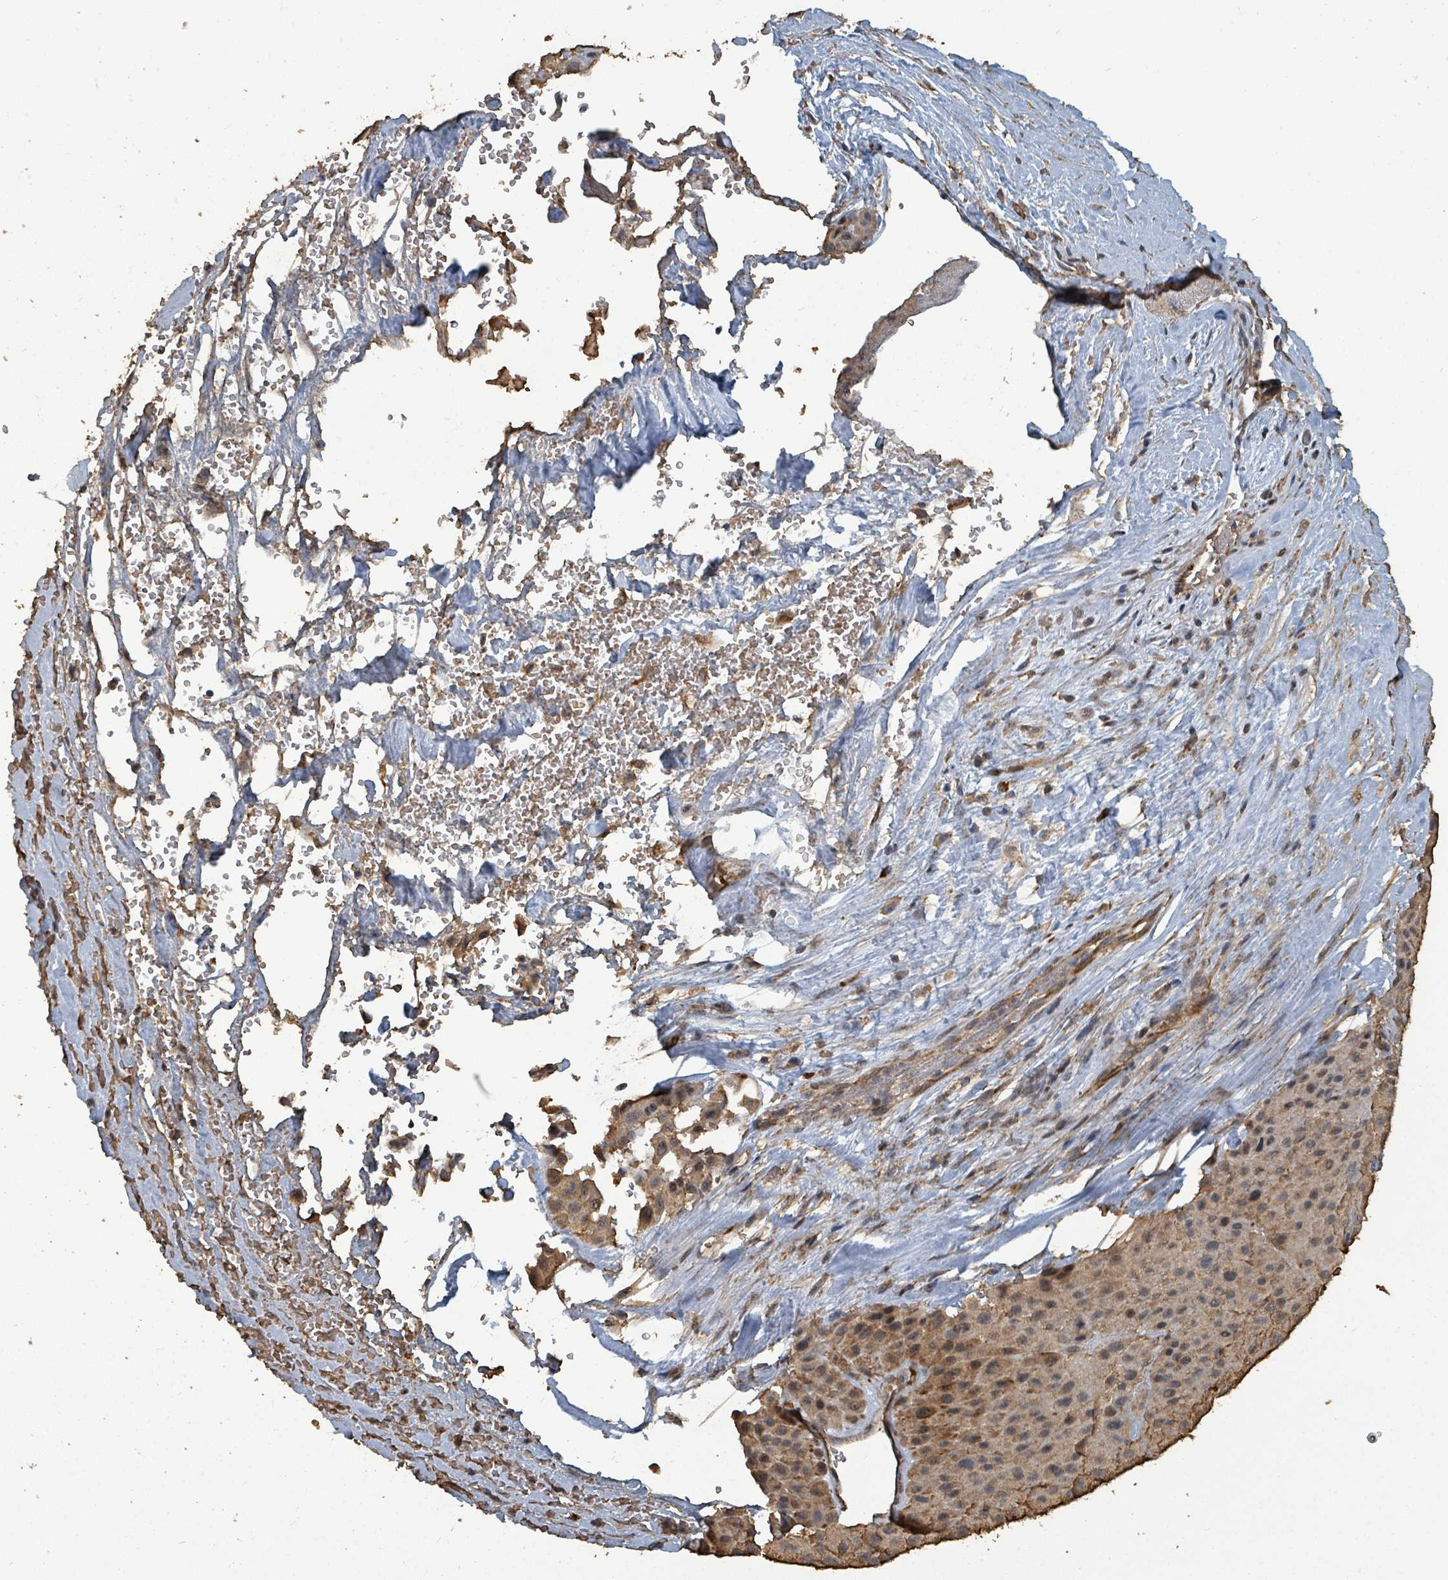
{"staining": {"intensity": "moderate", "quantity": "25%-75%", "location": "nuclear"}, "tissue": "melanoma", "cell_type": "Tumor cells", "image_type": "cancer", "snomed": [{"axis": "morphology", "description": "Malignant melanoma, Metastatic site"}, {"axis": "topography", "description": "Smooth muscle"}], "caption": "An image of human malignant melanoma (metastatic site) stained for a protein exhibits moderate nuclear brown staining in tumor cells.", "gene": "C6orf52", "patient": {"sex": "male", "age": 41}}